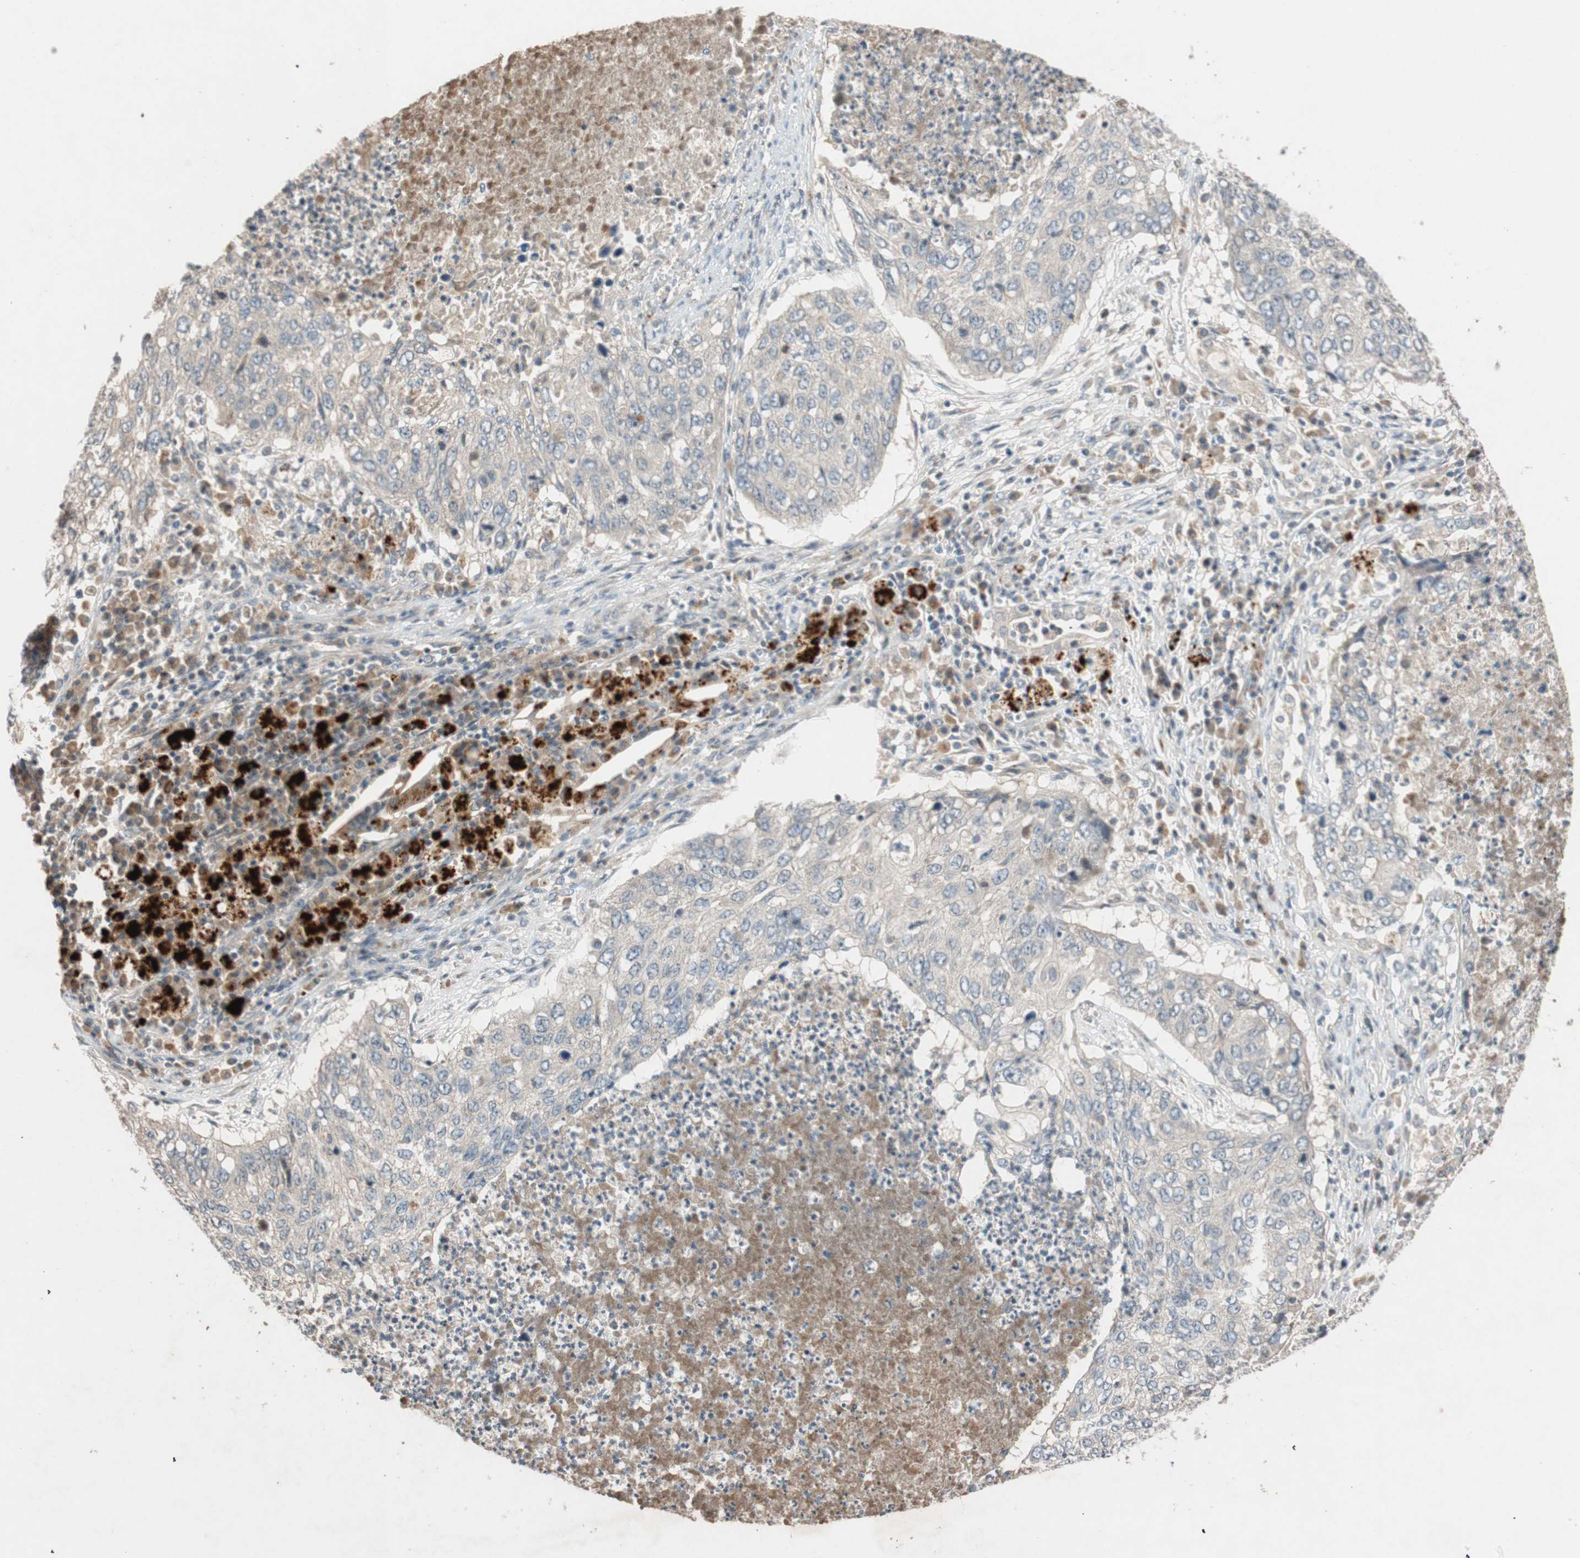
{"staining": {"intensity": "weak", "quantity": ">75%", "location": "cytoplasmic/membranous"}, "tissue": "lung cancer", "cell_type": "Tumor cells", "image_type": "cancer", "snomed": [{"axis": "morphology", "description": "Squamous cell carcinoma, NOS"}, {"axis": "topography", "description": "Lung"}], "caption": "Approximately >75% of tumor cells in human lung cancer display weak cytoplasmic/membranous protein expression as visualized by brown immunohistochemical staining.", "gene": "GLB1", "patient": {"sex": "female", "age": 63}}